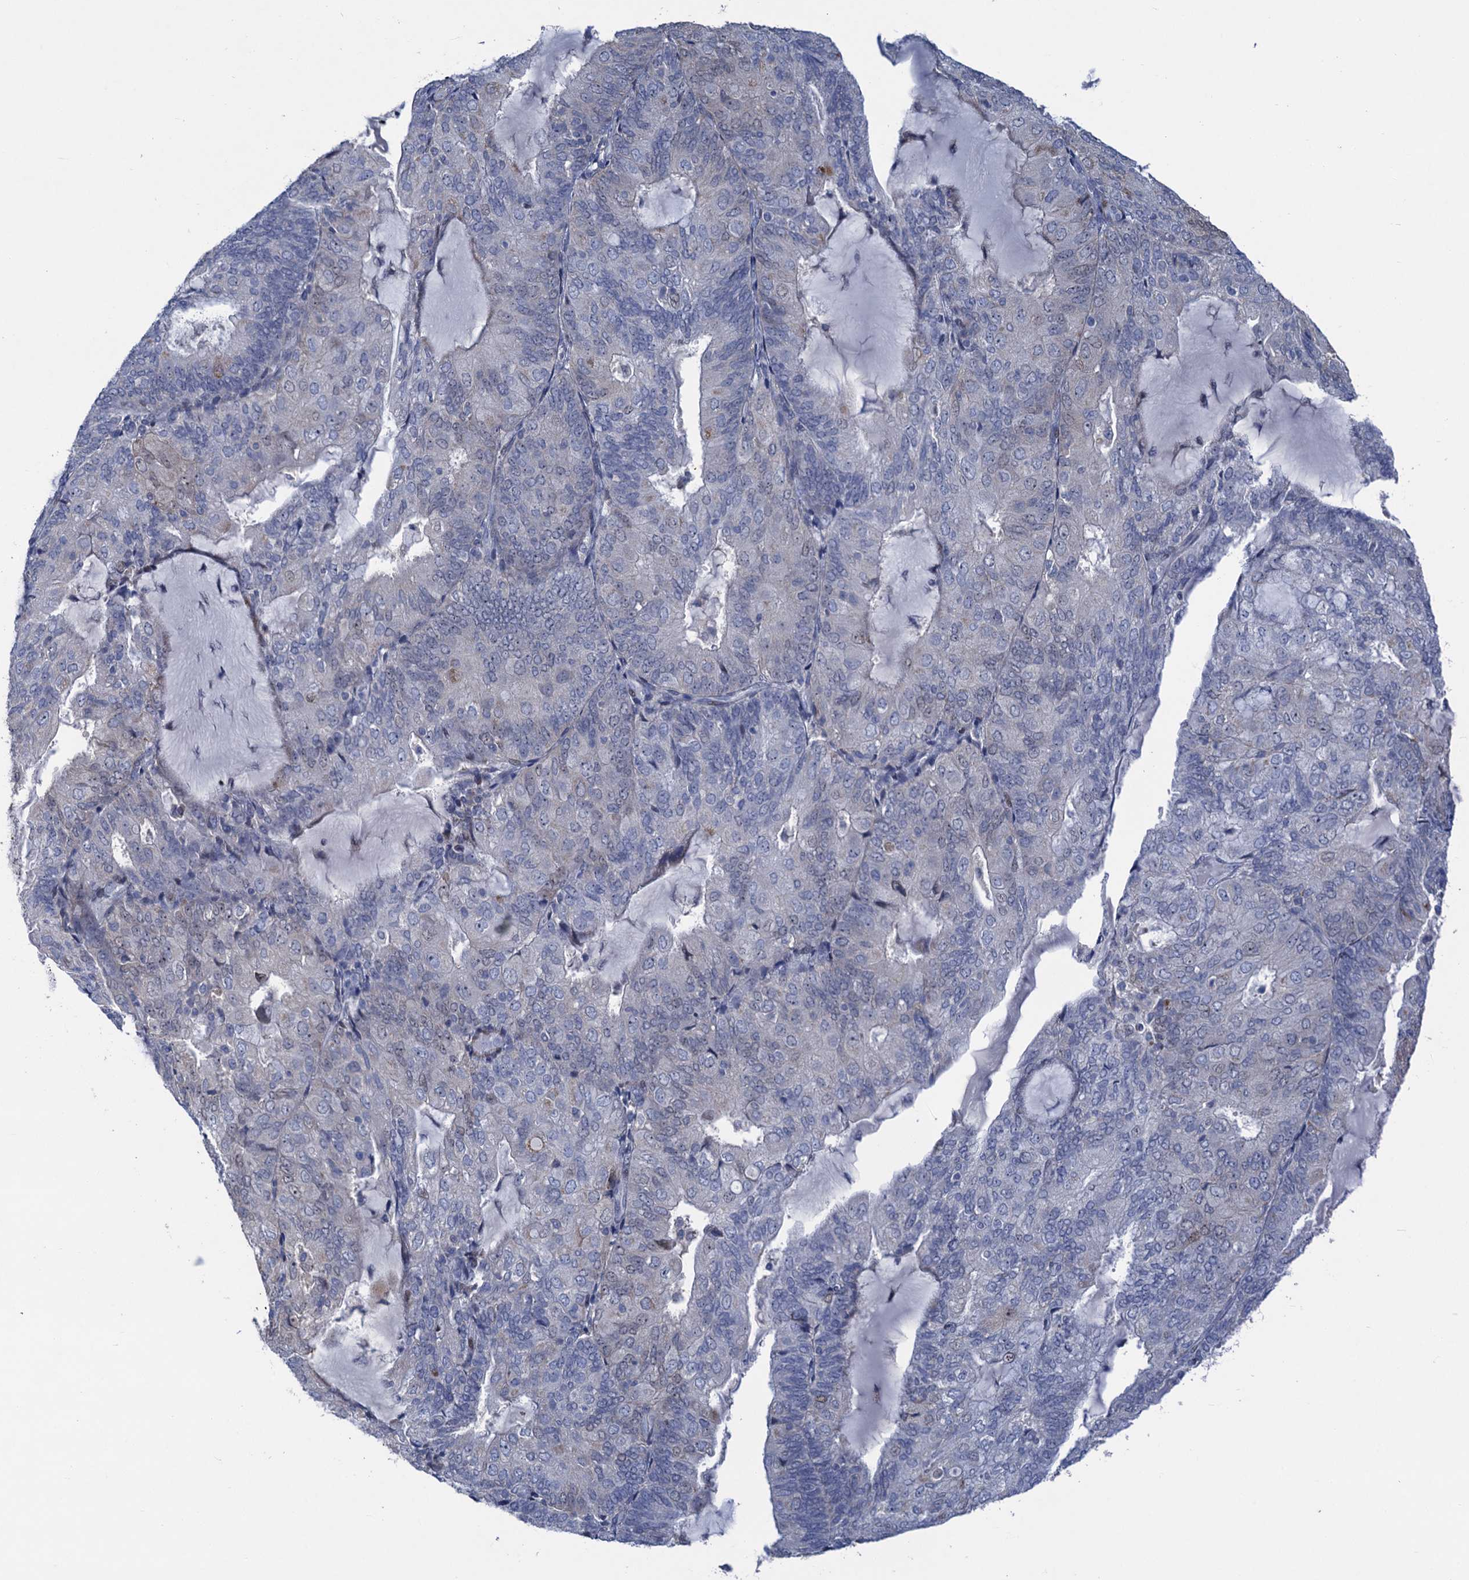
{"staining": {"intensity": "negative", "quantity": "none", "location": "none"}, "tissue": "endometrial cancer", "cell_type": "Tumor cells", "image_type": "cancer", "snomed": [{"axis": "morphology", "description": "Adenocarcinoma, NOS"}, {"axis": "topography", "description": "Endometrium"}], "caption": "The photomicrograph reveals no staining of tumor cells in adenocarcinoma (endometrial). Nuclei are stained in blue.", "gene": "ESYT3", "patient": {"sex": "female", "age": 81}}